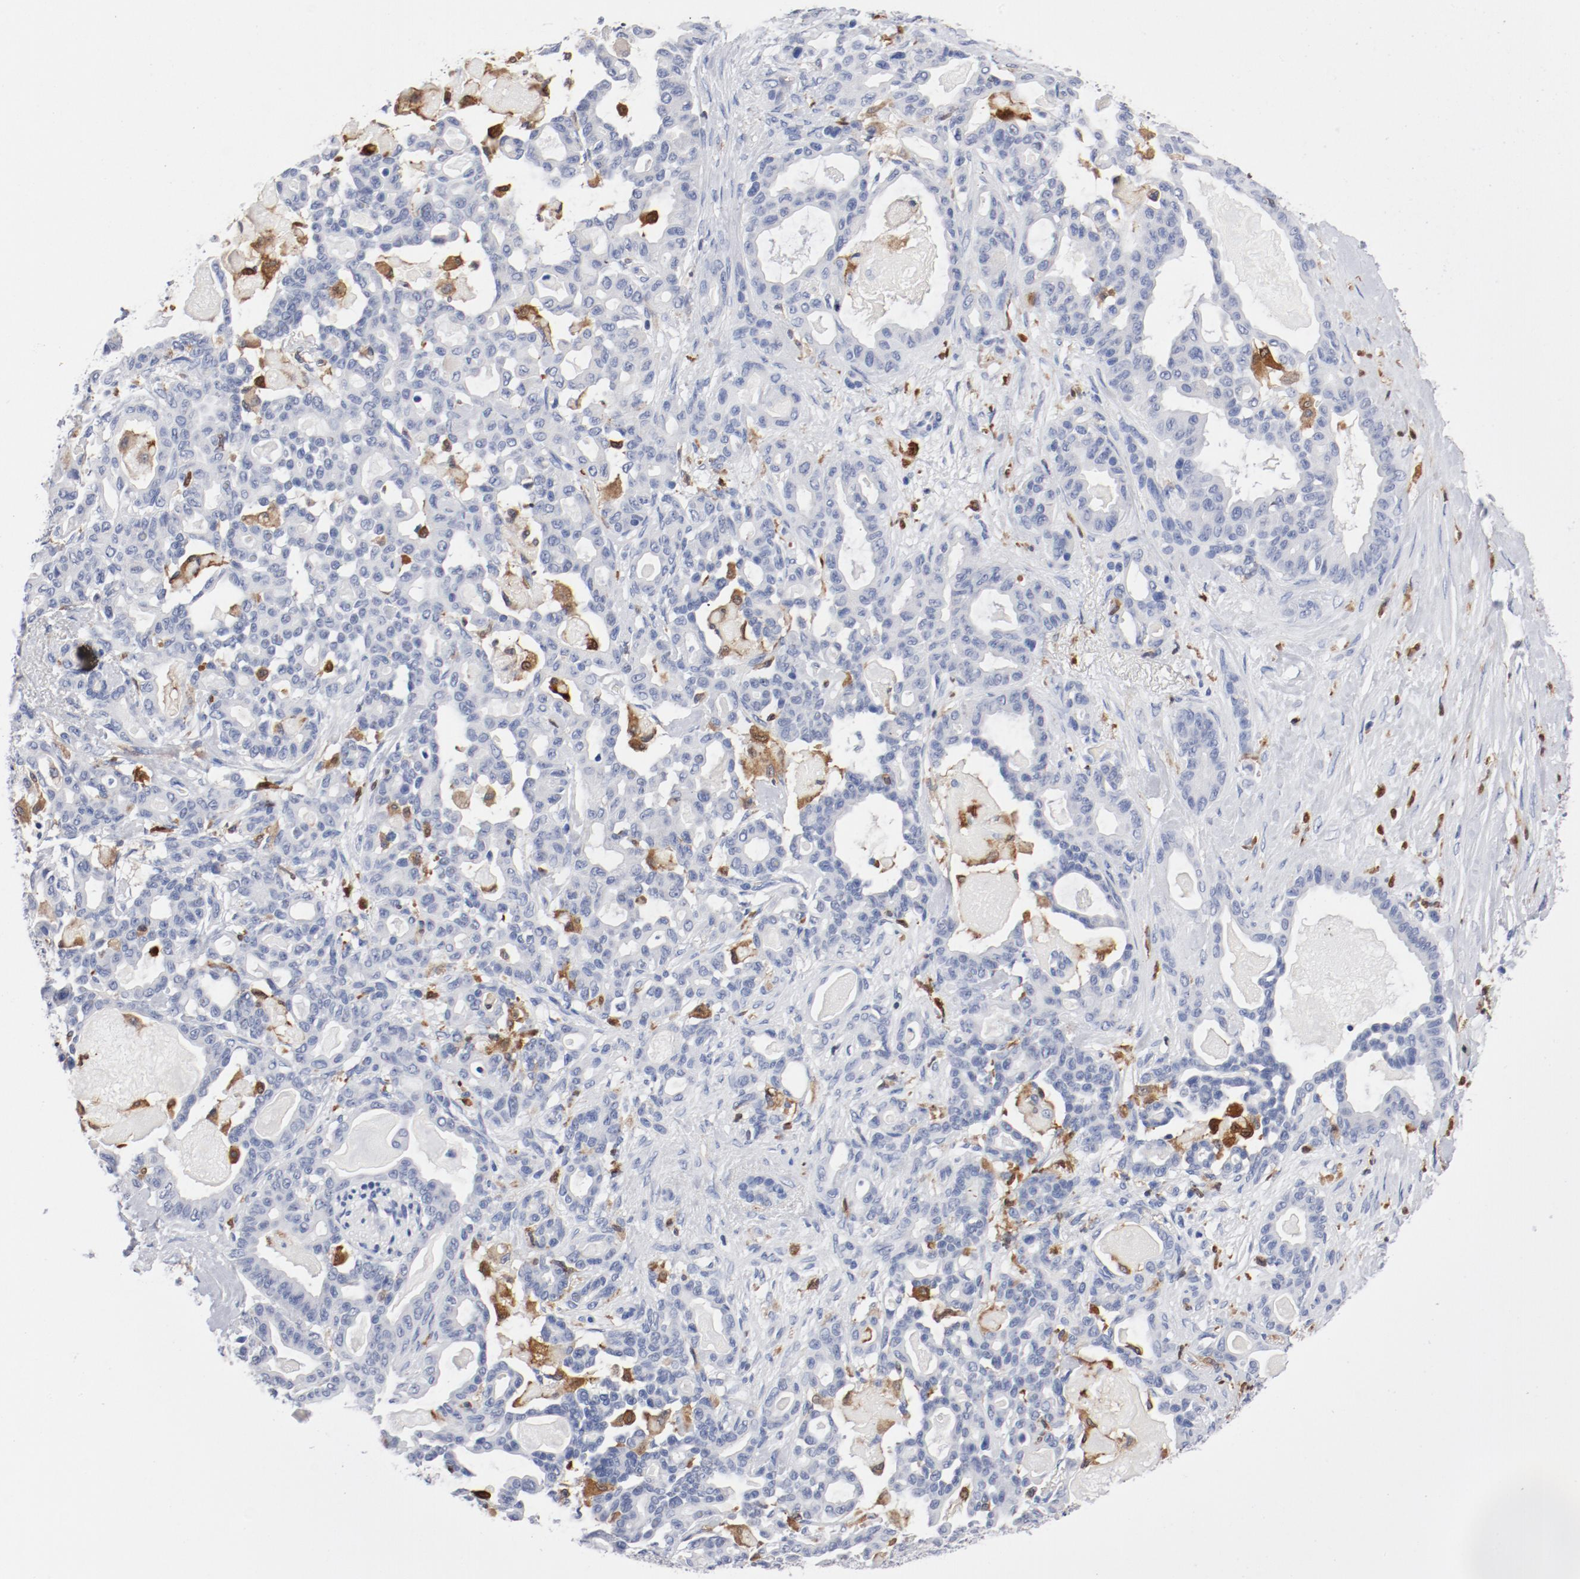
{"staining": {"intensity": "negative", "quantity": "none", "location": "none"}, "tissue": "pancreatic cancer", "cell_type": "Tumor cells", "image_type": "cancer", "snomed": [{"axis": "morphology", "description": "Adenocarcinoma, NOS"}, {"axis": "topography", "description": "Pancreas"}], "caption": "Immunohistochemistry (IHC) image of human pancreatic cancer stained for a protein (brown), which reveals no staining in tumor cells.", "gene": "NCF1", "patient": {"sex": "male", "age": 63}}